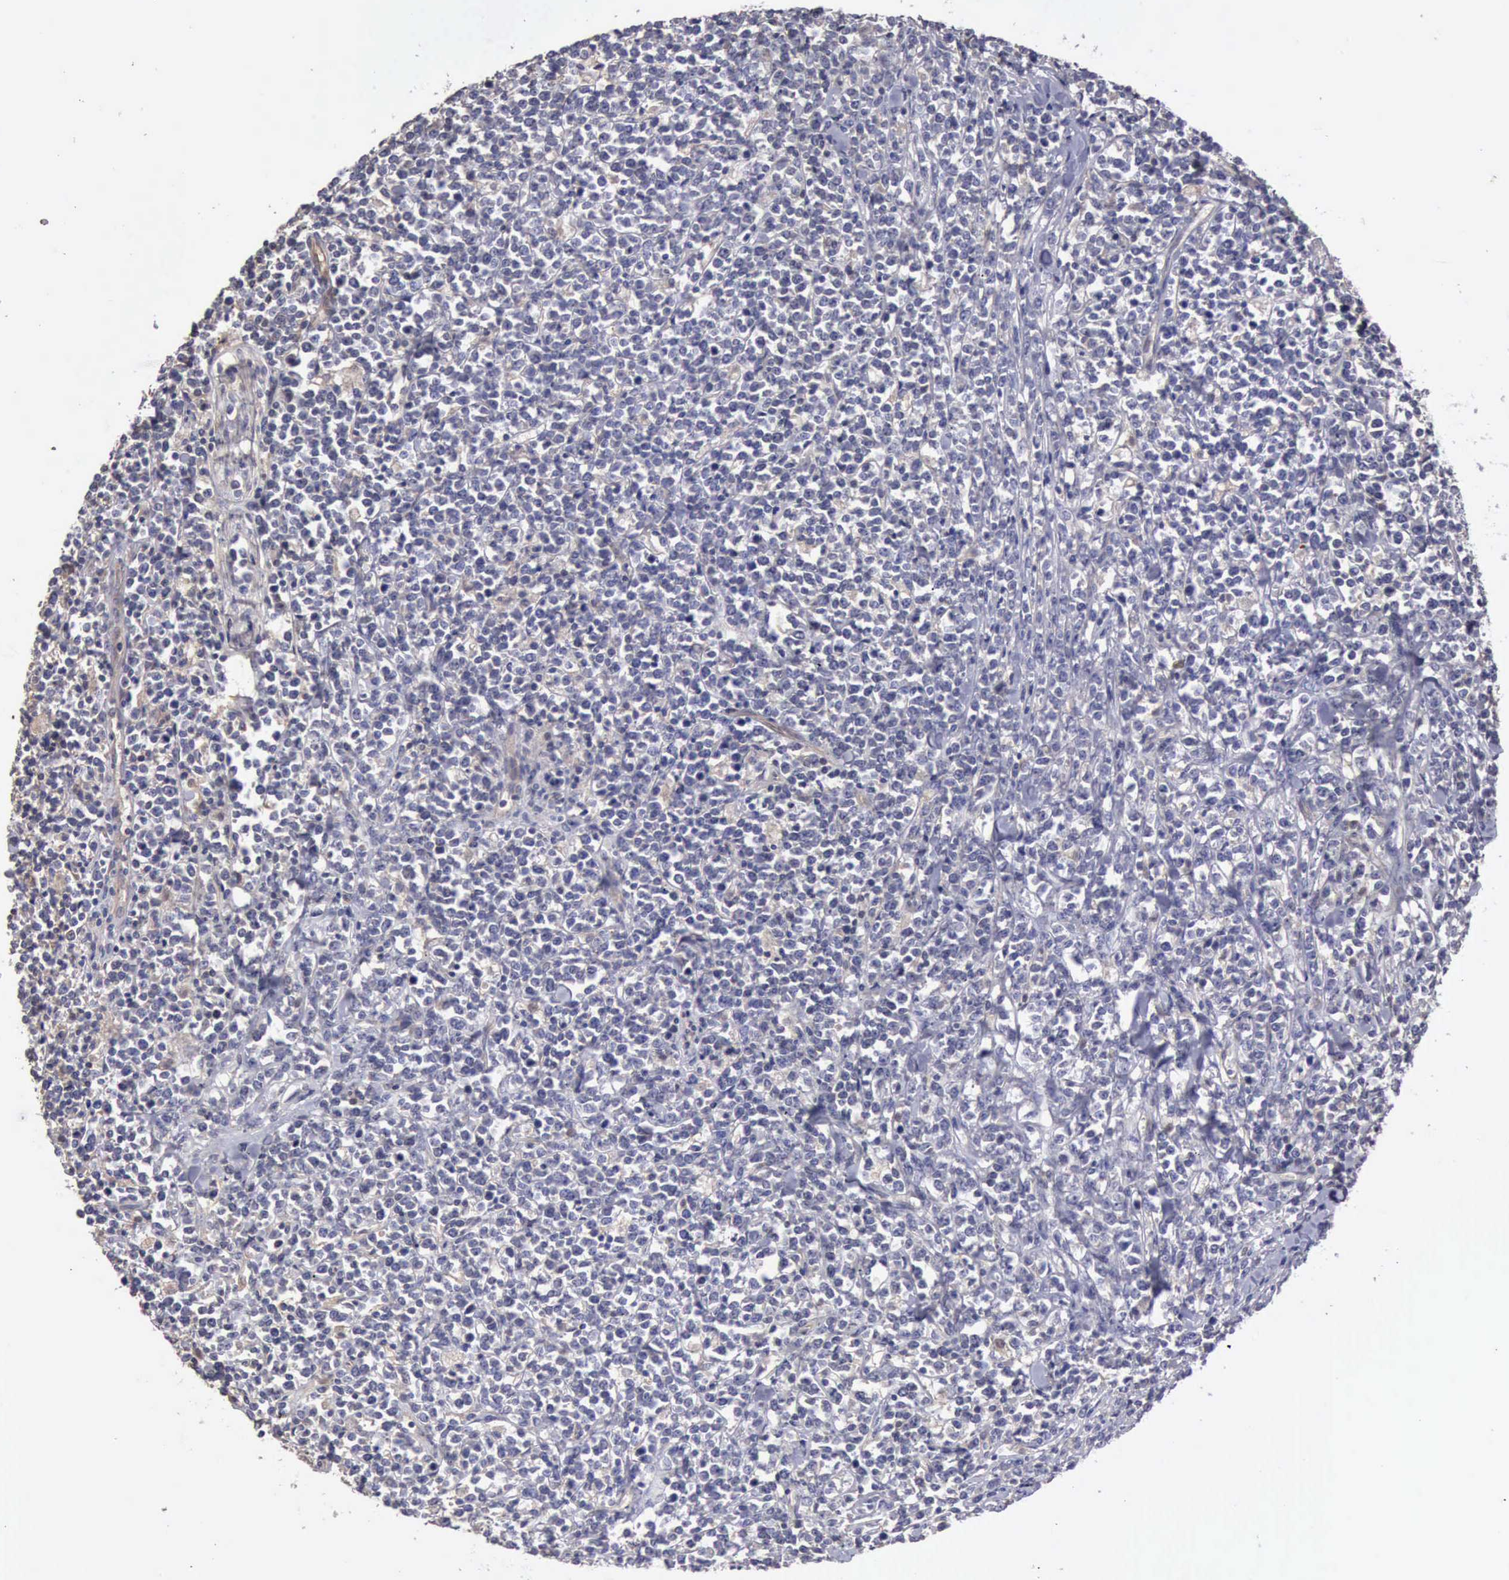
{"staining": {"intensity": "negative", "quantity": "none", "location": "none"}, "tissue": "lymphoma", "cell_type": "Tumor cells", "image_type": "cancer", "snomed": [{"axis": "morphology", "description": "Malignant lymphoma, non-Hodgkin's type, High grade"}, {"axis": "topography", "description": "Small intestine"}, {"axis": "topography", "description": "Colon"}], "caption": "An immunohistochemistry (IHC) histopathology image of high-grade malignant lymphoma, non-Hodgkin's type is shown. There is no staining in tumor cells of high-grade malignant lymphoma, non-Hodgkin's type. (DAB (3,3'-diaminobenzidine) immunohistochemistry (IHC), high magnification).", "gene": "BMX", "patient": {"sex": "male", "age": 8}}